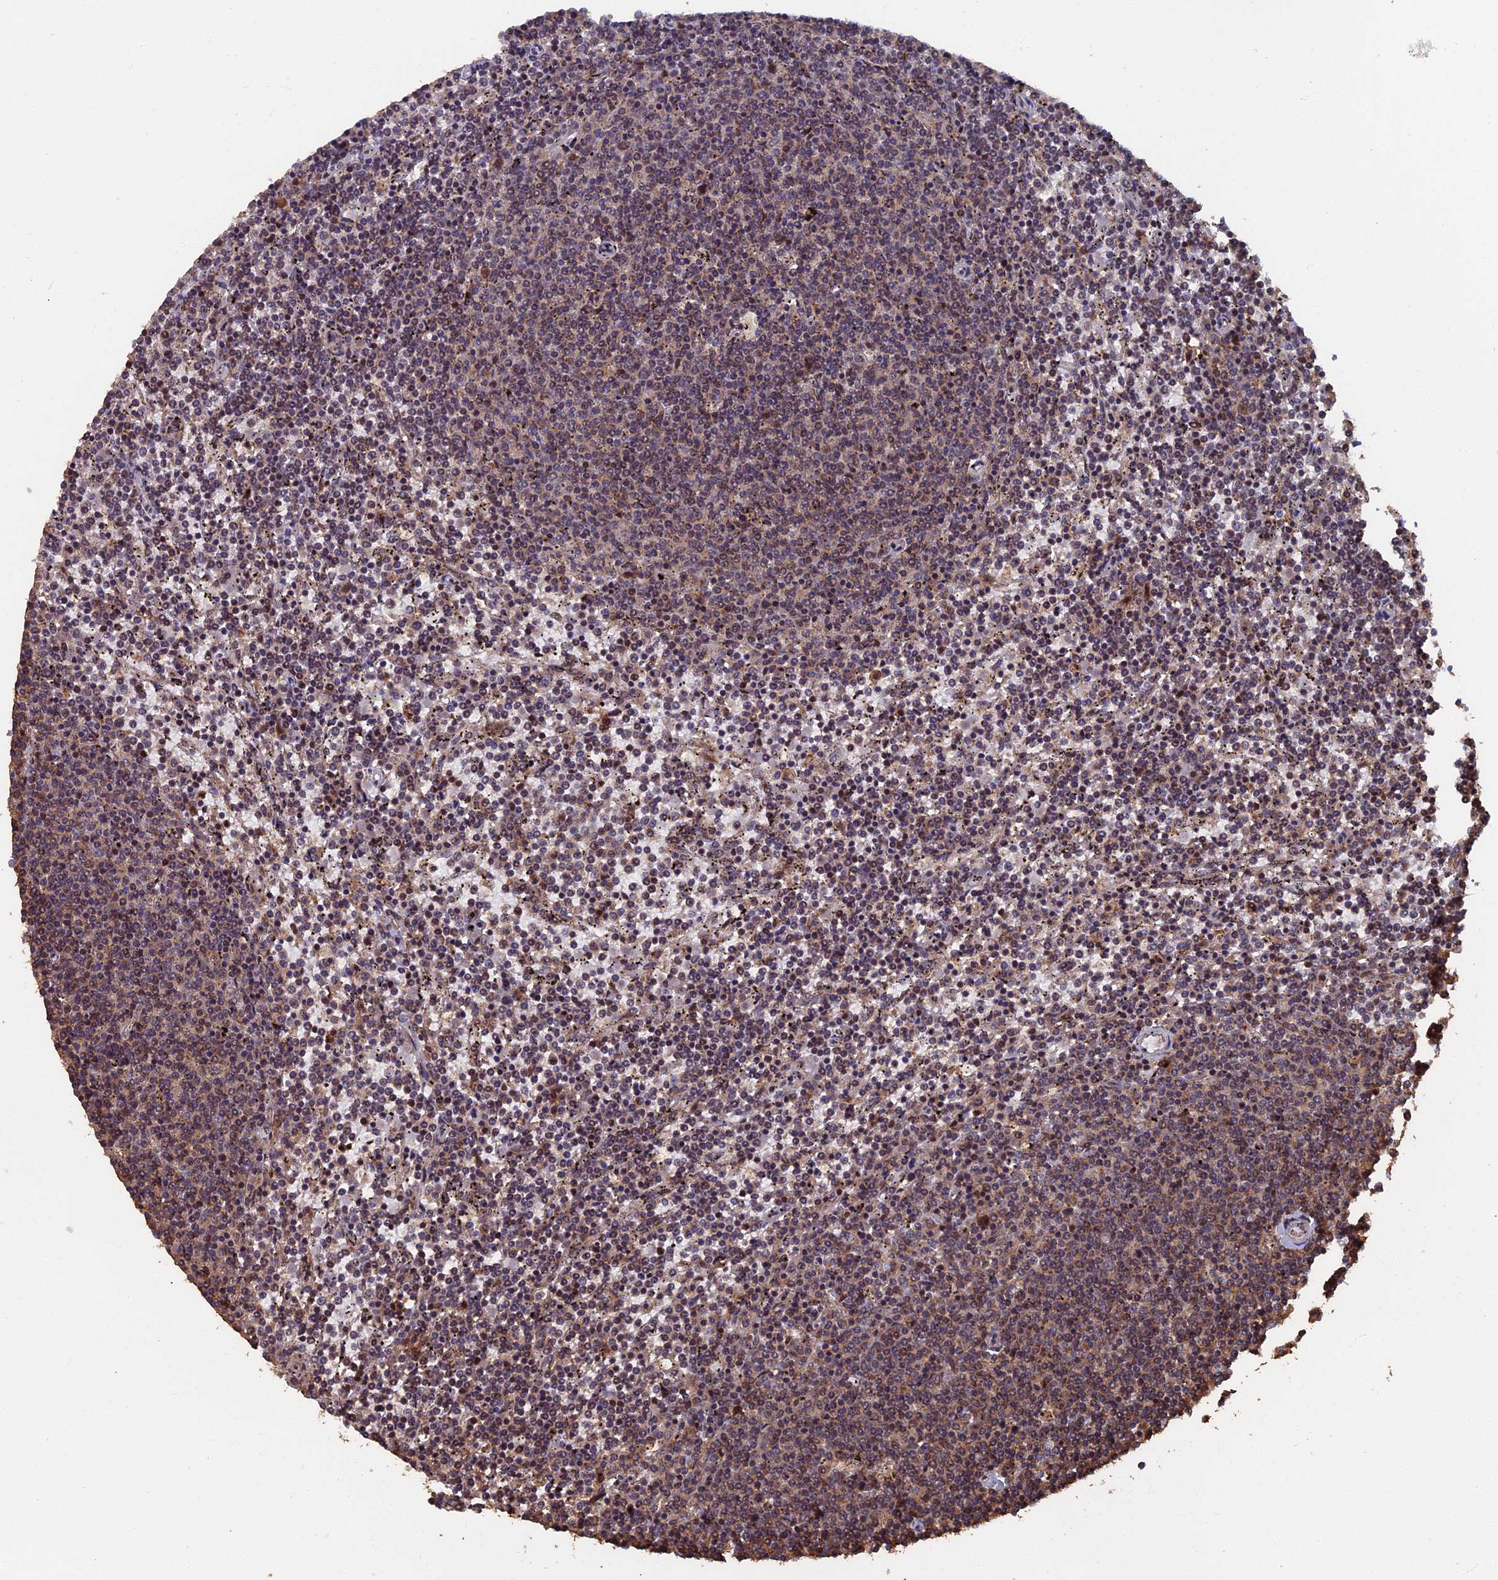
{"staining": {"intensity": "weak", "quantity": "<25%", "location": "nuclear"}, "tissue": "lymphoma", "cell_type": "Tumor cells", "image_type": "cancer", "snomed": [{"axis": "morphology", "description": "Malignant lymphoma, non-Hodgkin's type, Low grade"}, {"axis": "topography", "description": "Spleen"}], "caption": "This is a photomicrograph of immunohistochemistry (IHC) staining of lymphoma, which shows no expression in tumor cells.", "gene": "RASGRF1", "patient": {"sex": "female", "age": 50}}